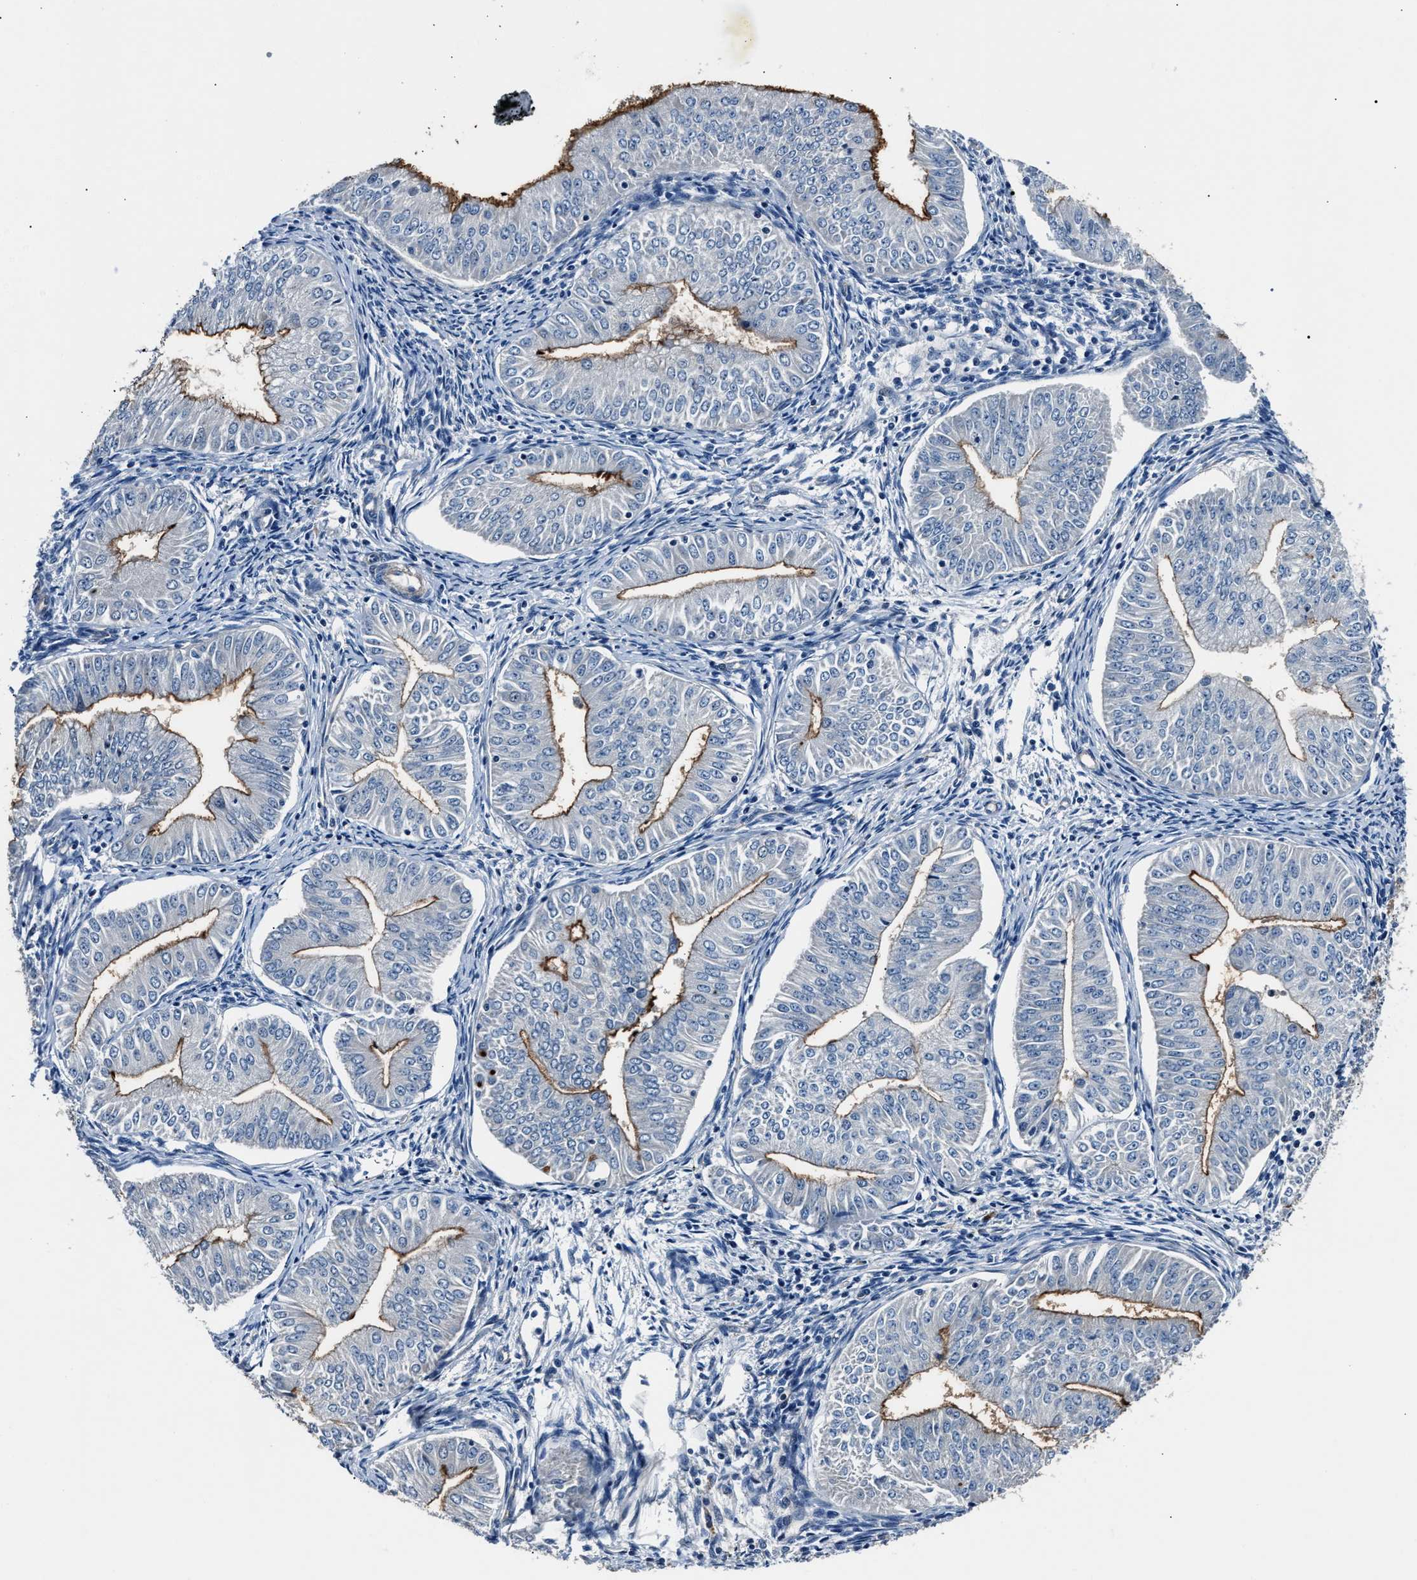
{"staining": {"intensity": "moderate", "quantity": "25%-75%", "location": "cytoplasmic/membranous"}, "tissue": "endometrial cancer", "cell_type": "Tumor cells", "image_type": "cancer", "snomed": [{"axis": "morphology", "description": "Normal tissue, NOS"}, {"axis": "morphology", "description": "Adenocarcinoma, NOS"}, {"axis": "topography", "description": "Endometrium"}], "caption": "Endometrial cancer (adenocarcinoma) stained with immunohistochemistry (IHC) demonstrates moderate cytoplasmic/membranous staining in about 25%-75% of tumor cells. (Brightfield microscopy of DAB IHC at high magnification).", "gene": "MPDZ", "patient": {"sex": "female", "age": 53}}